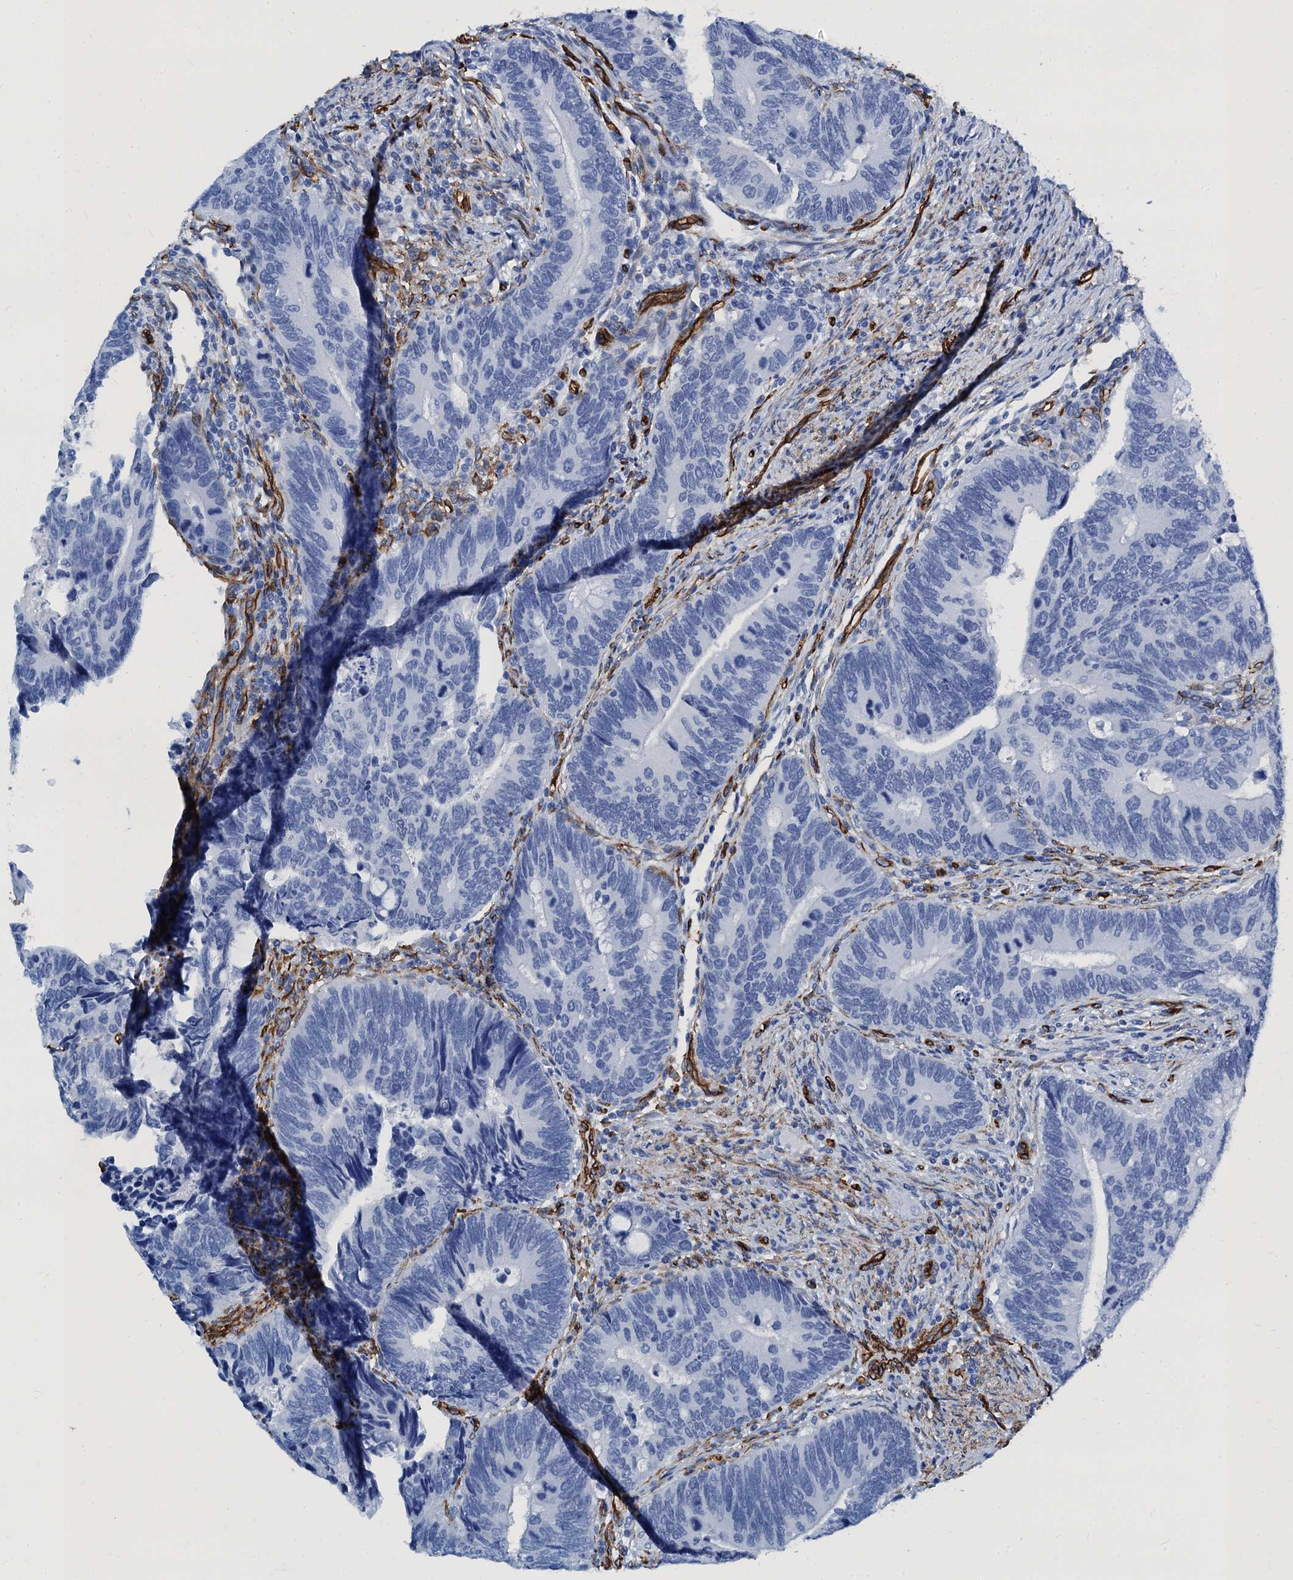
{"staining": {"intensity": "negative", "quantity": "none", "location": "none"}, "tissue": "colorectal cancer", "cell_type": "Tumor cells", "image_type": "cancer", "snomed": [{"axis": "morphology", "description": "Adenocarcinoma, NOS"}, {"axis": "topography", "description": "Colon"}], "caption": "The histopathology image exhibits no staining of tumor cells in colorectal cancer. (DAB (3,3'-diaminobenzidine) IHC visualized using brightfield microscopy, high magnification).", "gene": "CAVIN2", "patient": {"sex": "male", "age": 87}}